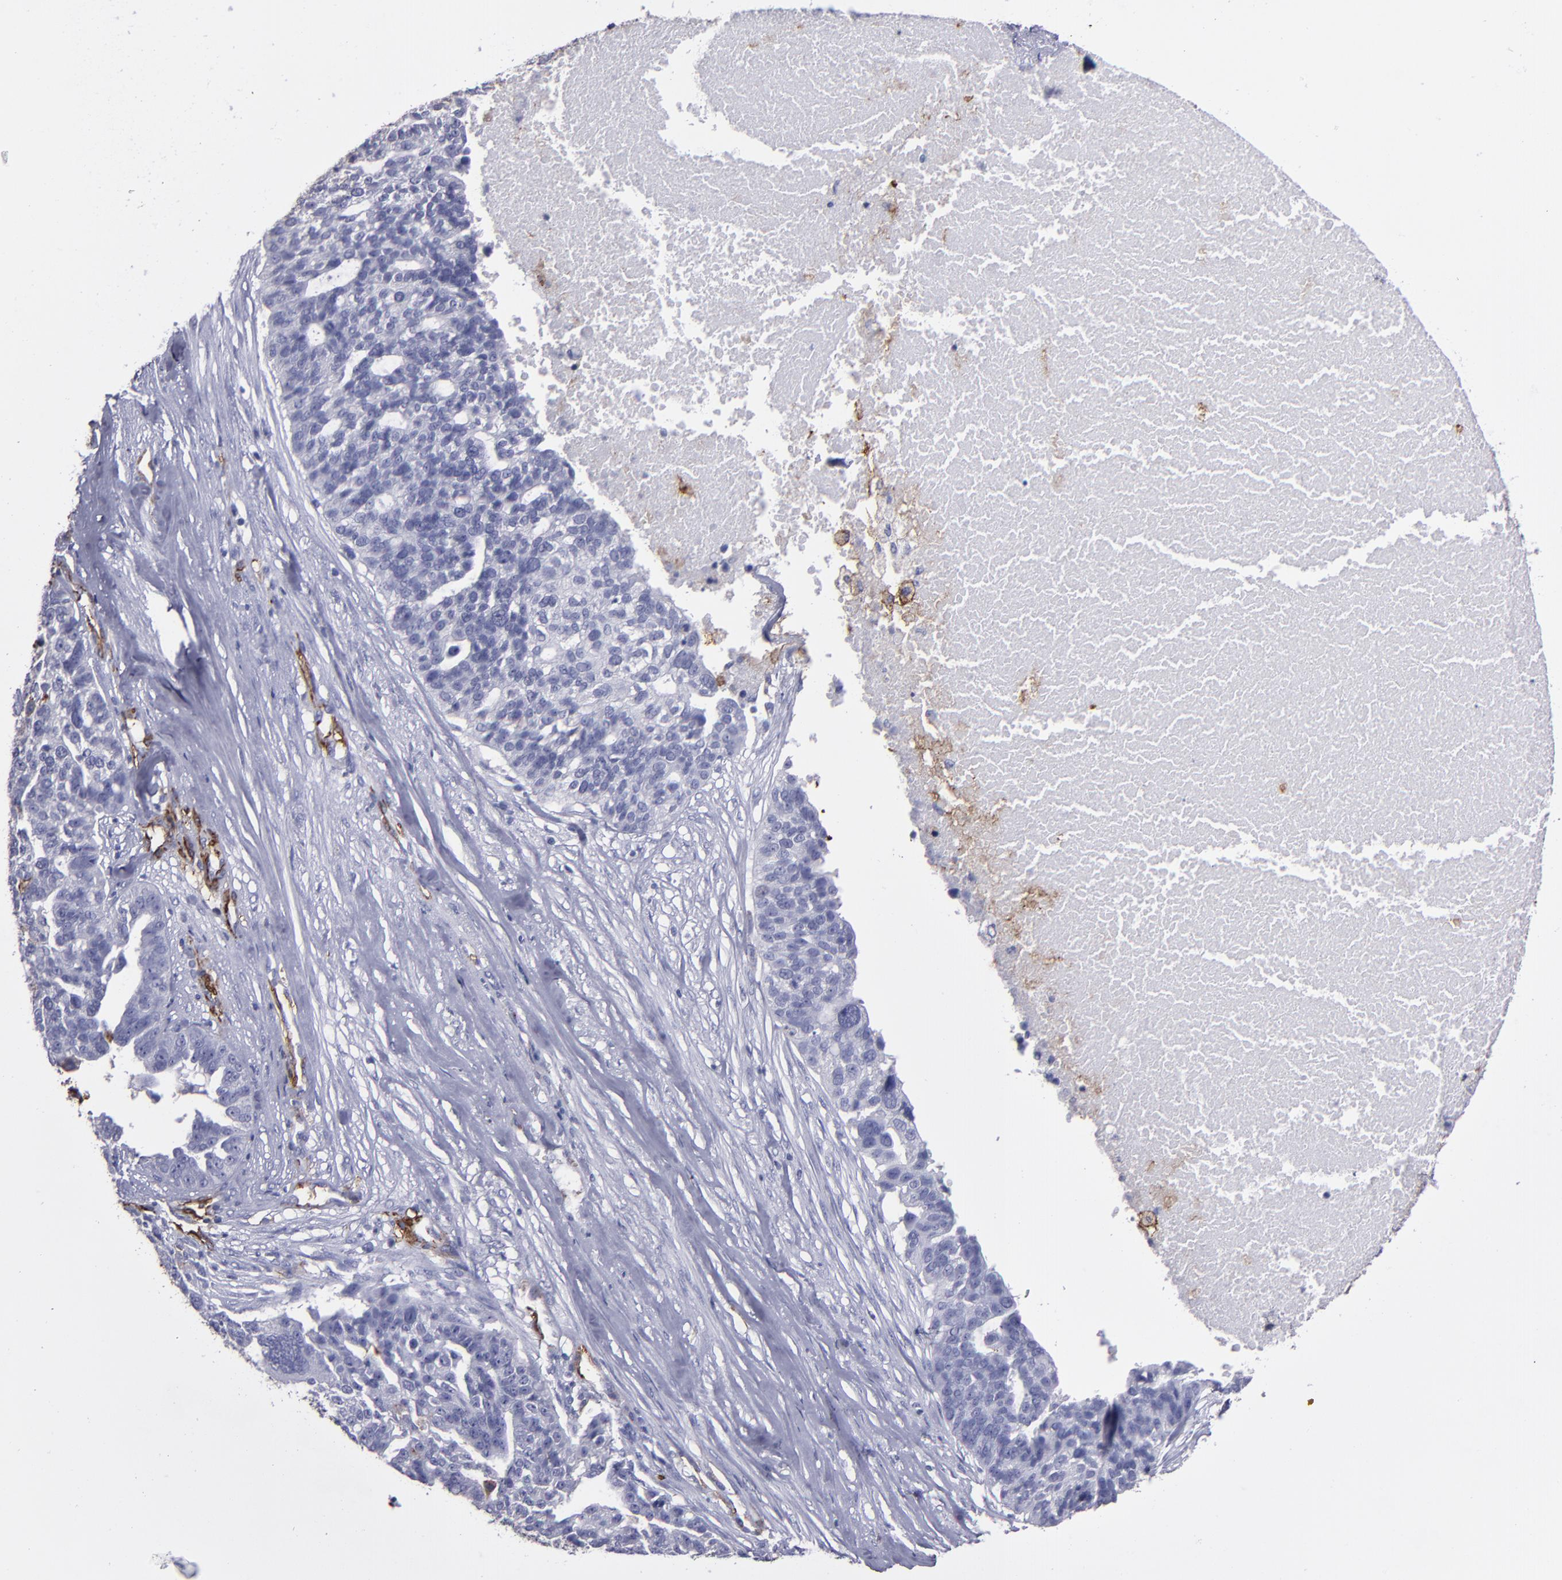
{"staining": {"intensity": "negative", "quantity": "none", "location": "none"}, "tissue": "ovarian cancer", "cell_type": "Tumor cells", "image_type": "cancer", "snomed": [{"axis": "morphology", "description": "Cystadenocarcinoma, serous, NOS"}, {"axis": "topography", "description": "Ovary"}], "caption": "Immunohistochemistry of serous cystadenocarcinoma (ovarian) shows no staining in tumor cells.", "gene": "CD36", "patient": {"sex": "female", "age": 59}}